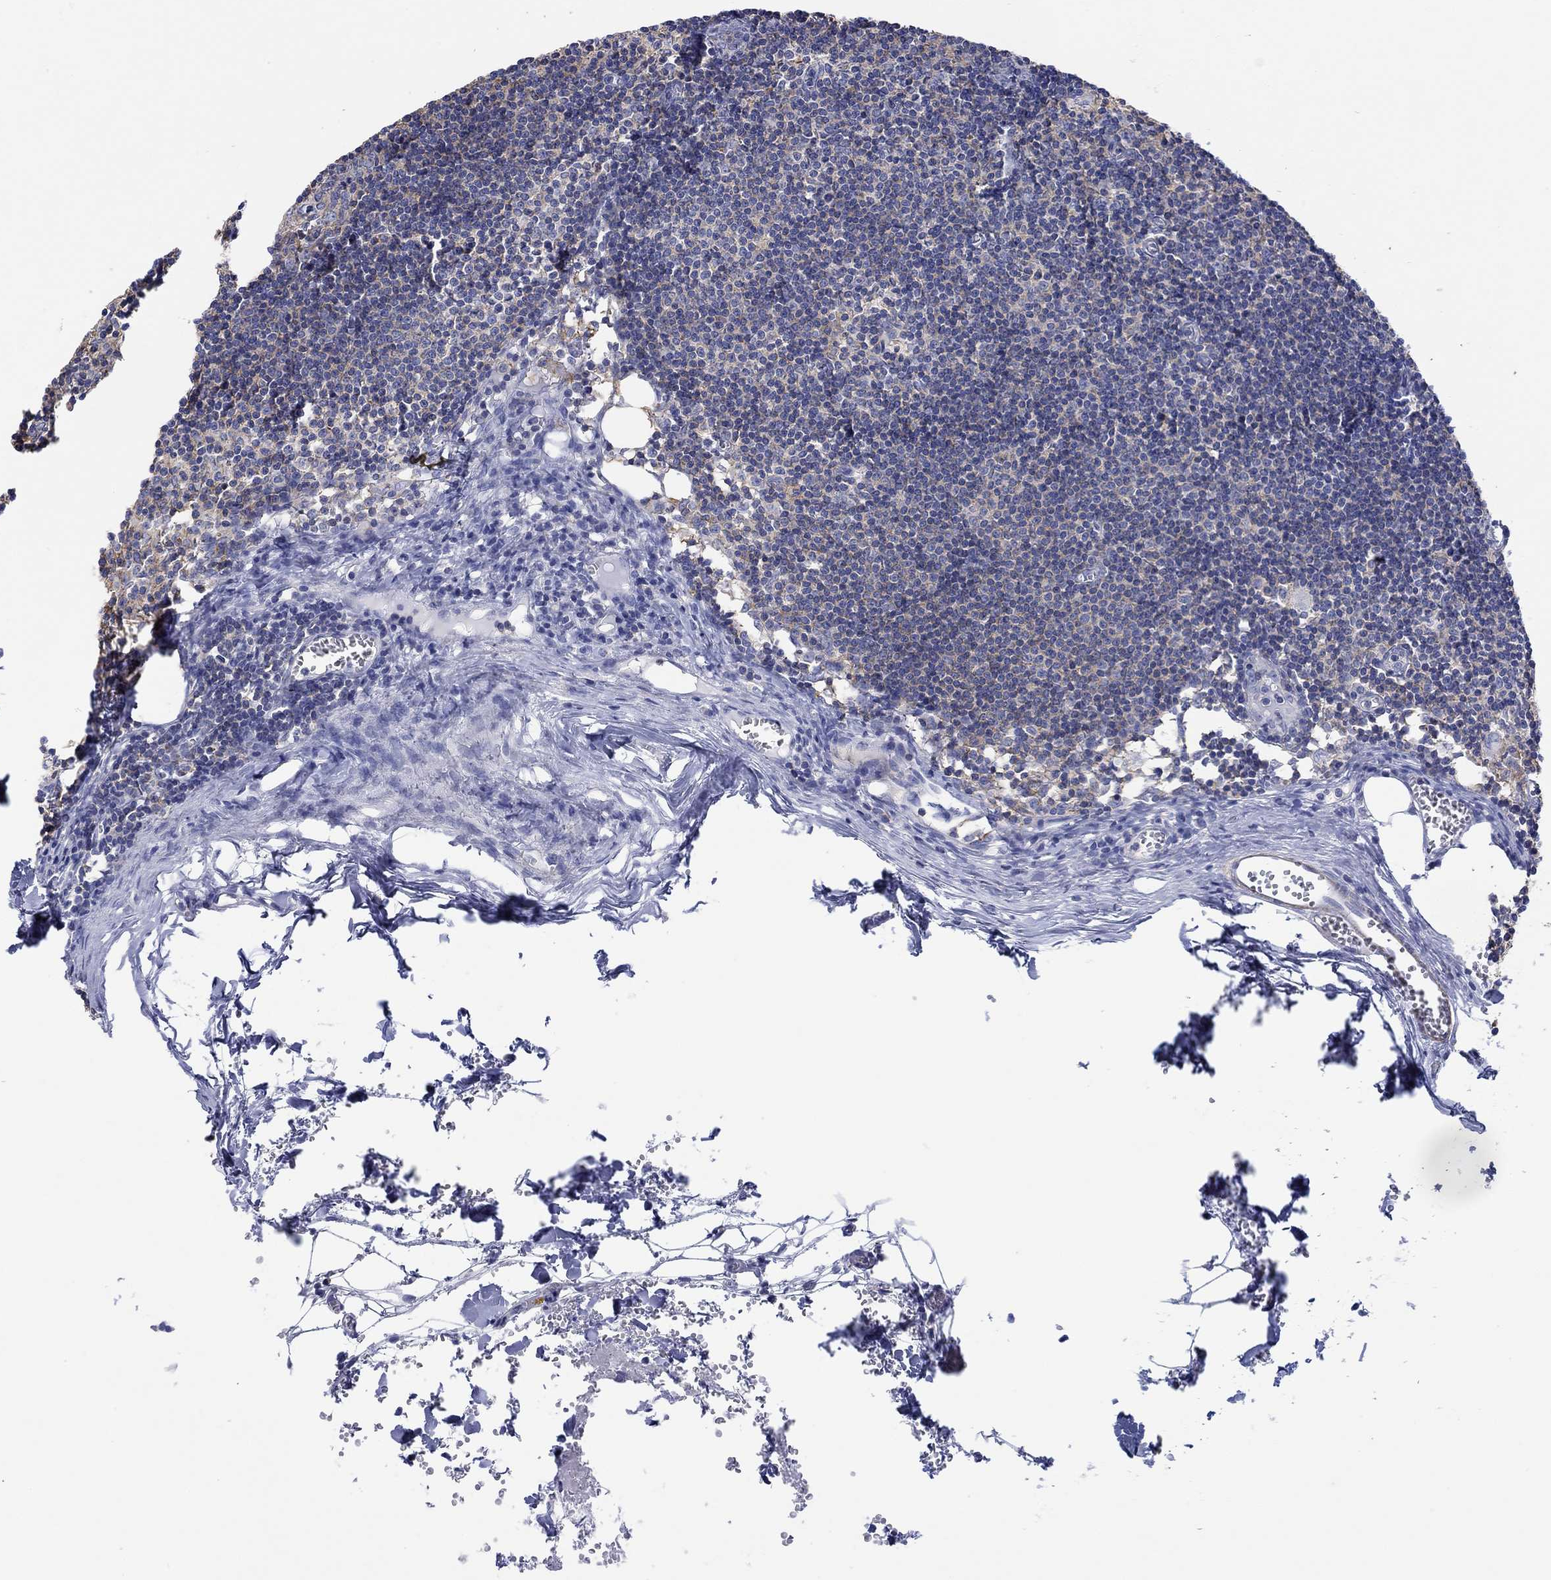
{"staining": {"intensity": "weak", "quantity": "25%-75%", "location": "cytoplasmic/membranous"}, "tissue": "lymph node", "cell_type": "Non-germinal center cells", "image_type": "normal", "snomed": [{"axis": "morphology", "description": "Normal tissue, NOS"}, {"axis": "topography", "description": "Lymph node"}], "caption": "Brown immunohistochemical staining in benign lymph node displays weak cytoplasmic/membranous expression in about 25%-75% of non-germinal center cells.", "gene": "PPIL6", "patient": {"sex": "male", "age": 59}}